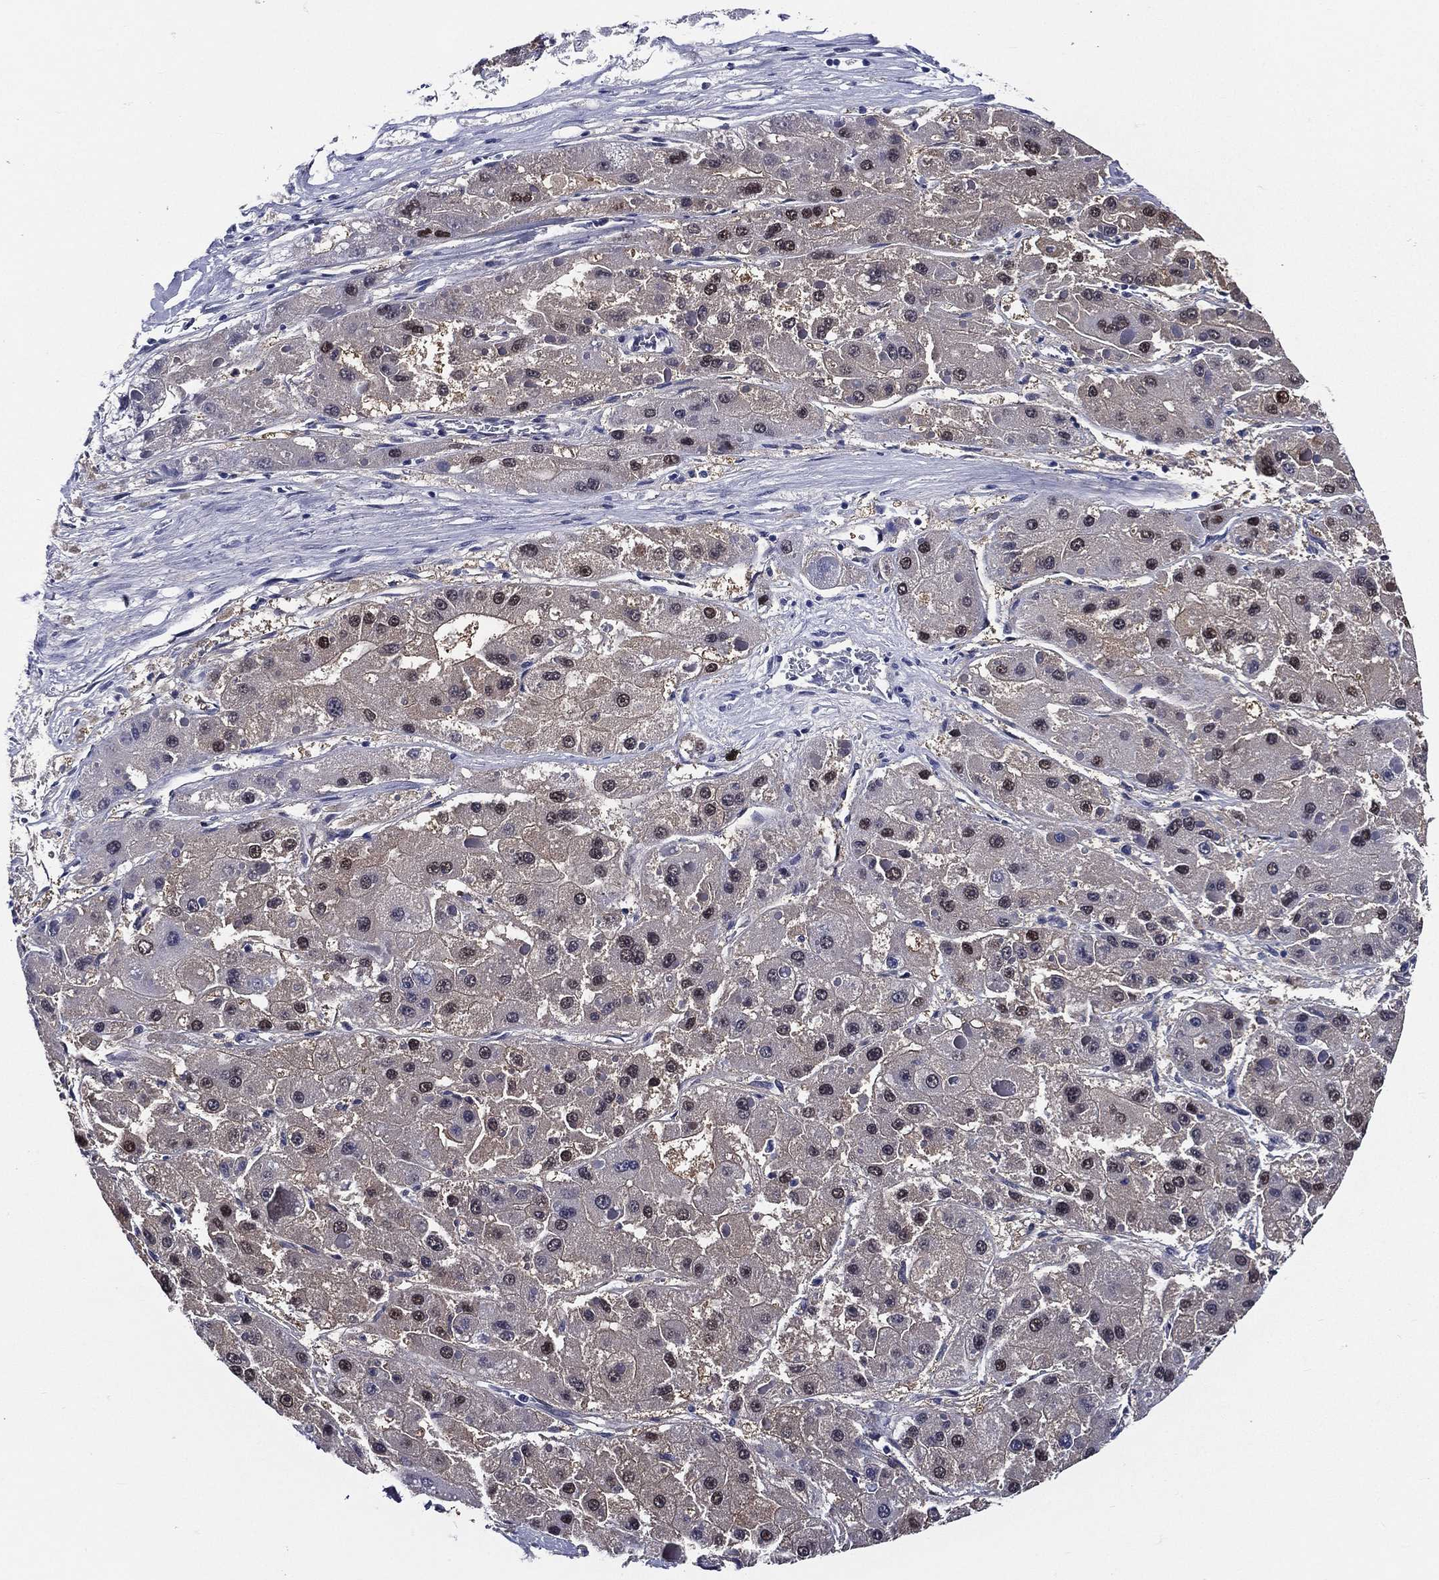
{"staining": {"intensity": "strong", "quantity": "<25%", "location": "nuclear"}, "tissue": "liver cancer", "cell_type": "Tumor cells", "image_type": "cancer", "snomed": [{"axis": "morphology", "description": "Carcinoma, Hepatocellular, NOS"}, {"axis": "topography", "description": "Liver"}], "caption": "Immunohistochemistry photomicrograph of hepatocellular carcinoma (liver) stained for a protein (brown), which shows medium levels of strong nuclear positivity in about <25% of tumor cells.", "gene": "DPYS", "patient": {"sex": "female", "age": 73}}